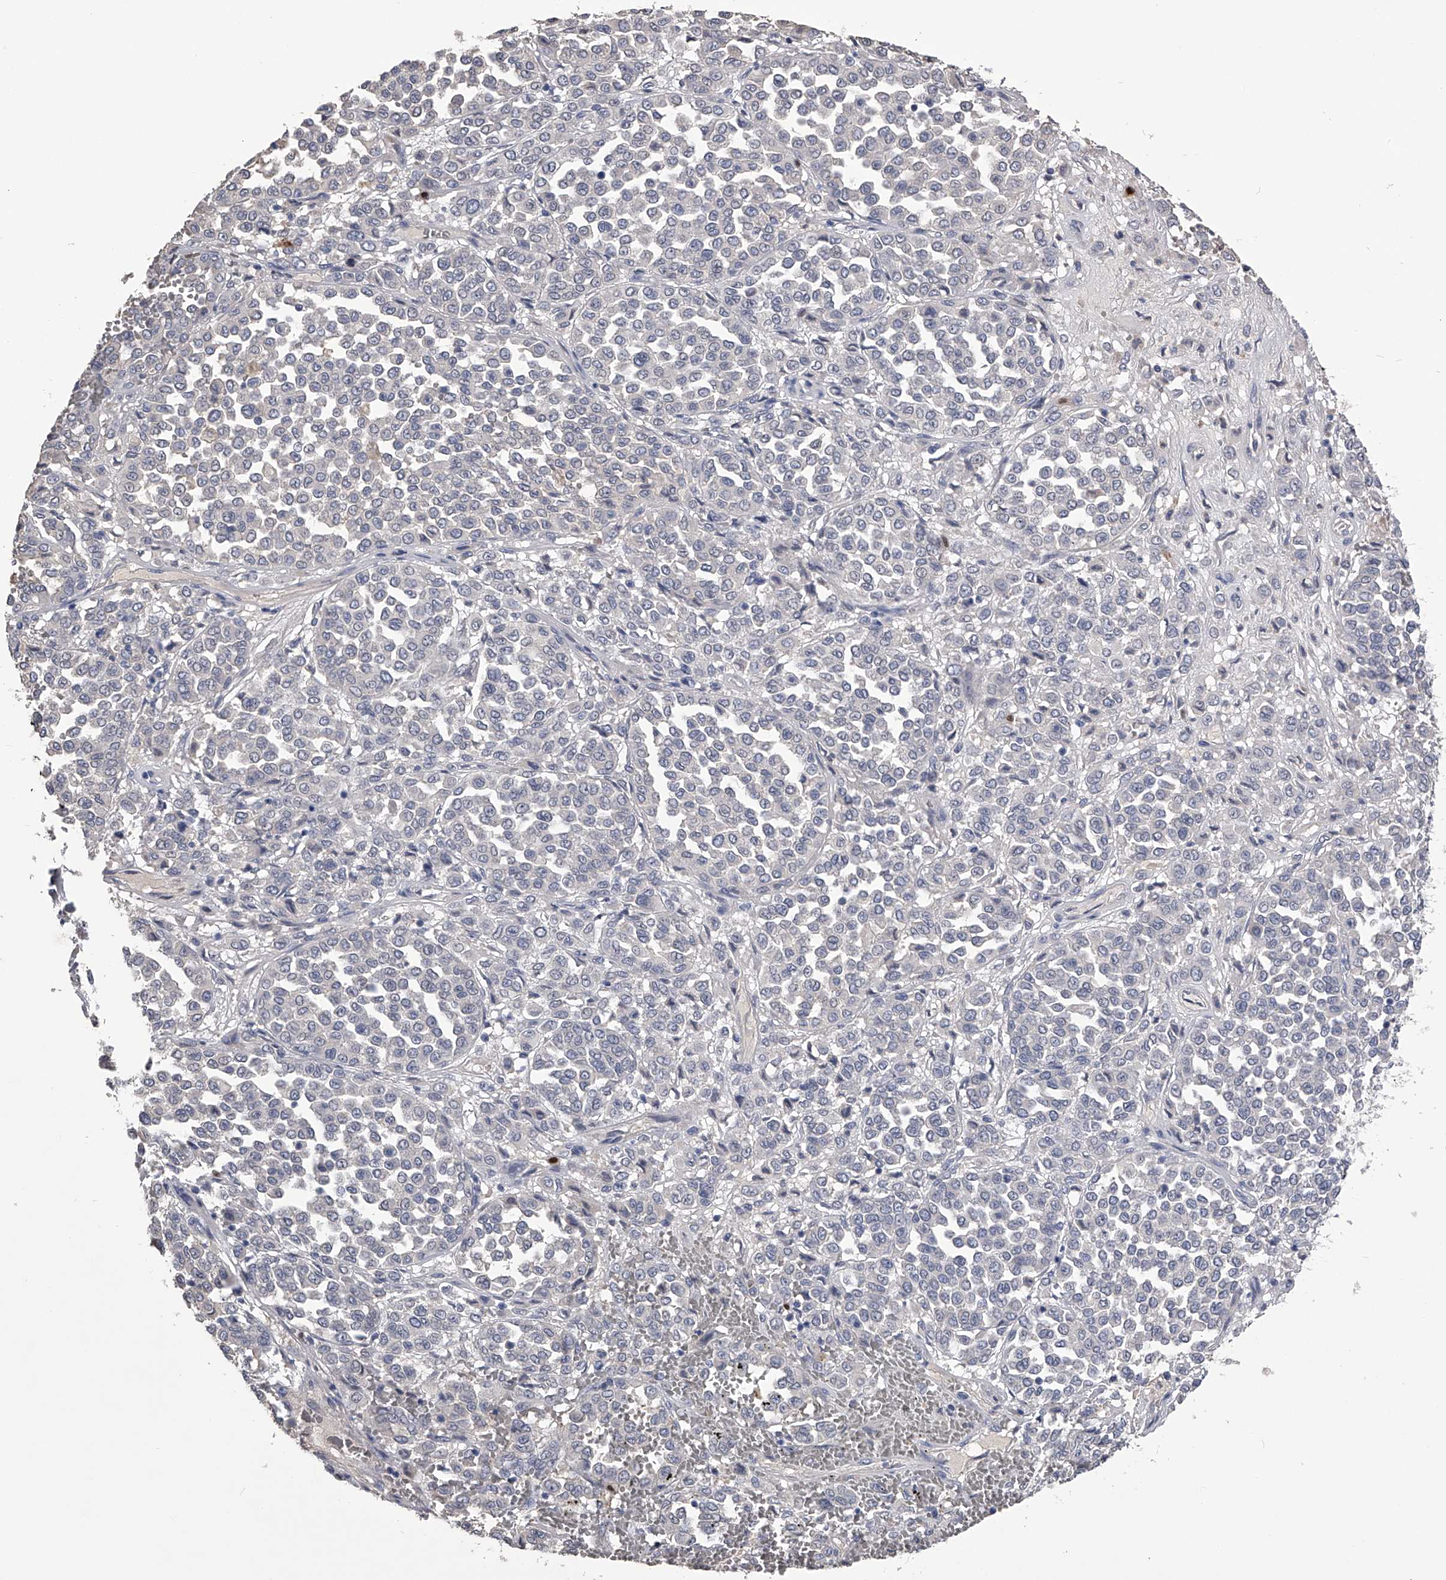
{"staining": {"intensity": "negative", "quantity": "none", "location": "none"}, "tissue": "melanoma", "cell_type": "Tumor cells", "image_type": "cancer", "snomed": [{"axis": "morphology", "description": "Malignant melanoma, Metastatic site"}, {"axis": "topography", "description": "Pancreas"}], "caption": "Immunohistochemistry (IHC) image of neoplastic tissue: human malignant melanoma (metastatic site) stained with DAB (3,3'-diaminobenzidine) shows no significant protein positivity in tumor cells.", "gene": "MDN1", "patient": {"sex": "female", "age": 30}}